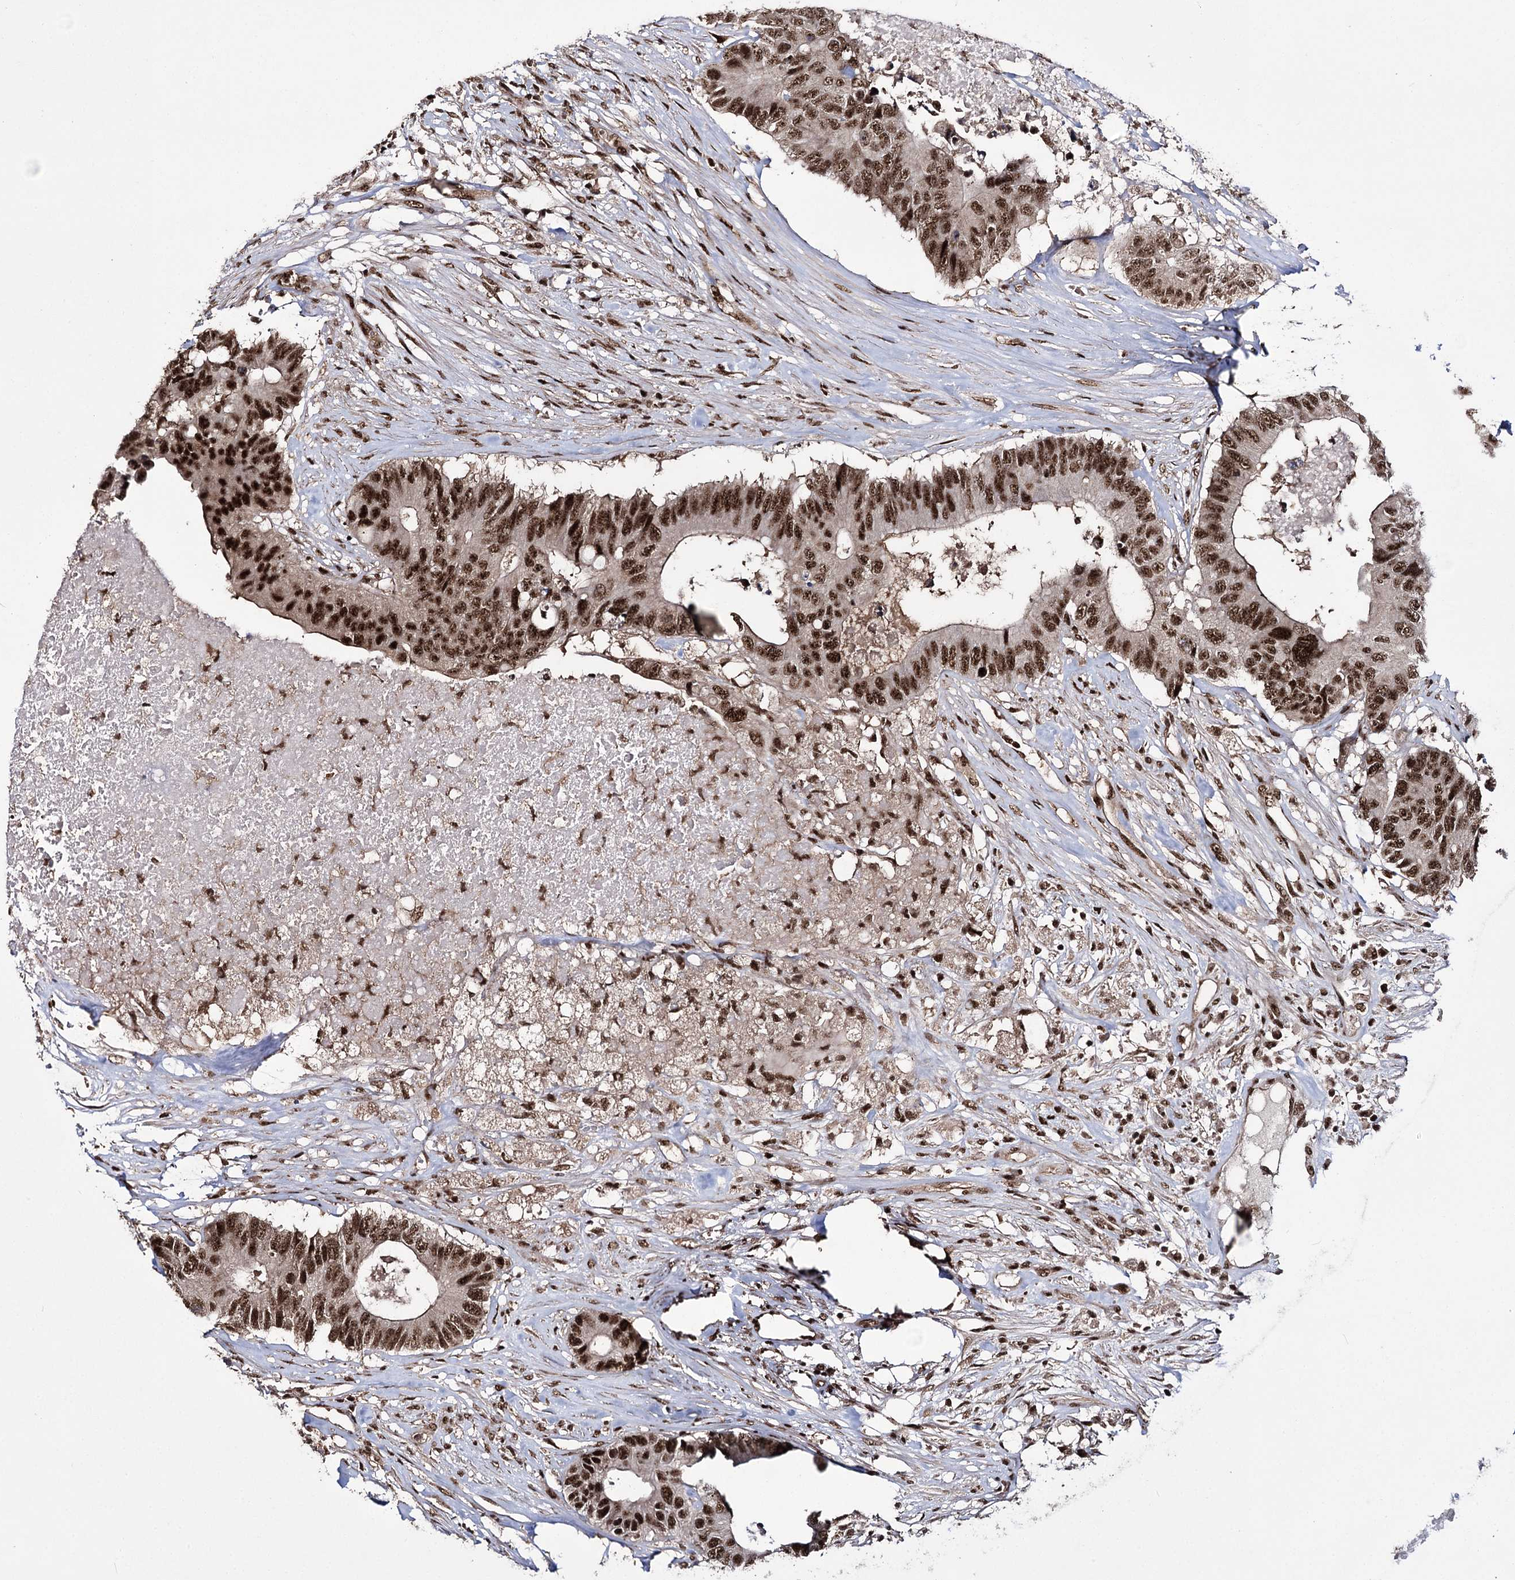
{"staining": {"intensity": "strong", "quantity": ">75%", "location": "nuclear"}, "tissue": "colorectal cancer", "cell_type": "Tumor cells", "image_type": "cancer", "snomed": [{"axis": "morphology", "description": "Adenocarcinoma, NOS"}, {"axis": "topography", "description": "Colon"}], "caption": "Immunohistochemistry (IHC) of colorectal cancer (adenocarcinoma) demonstrates high levels of strong nuclear staining in approximately >75% of tumor cells.", "gene": "PRPF40A", "patient": {"sex": "male", "age": 71}}